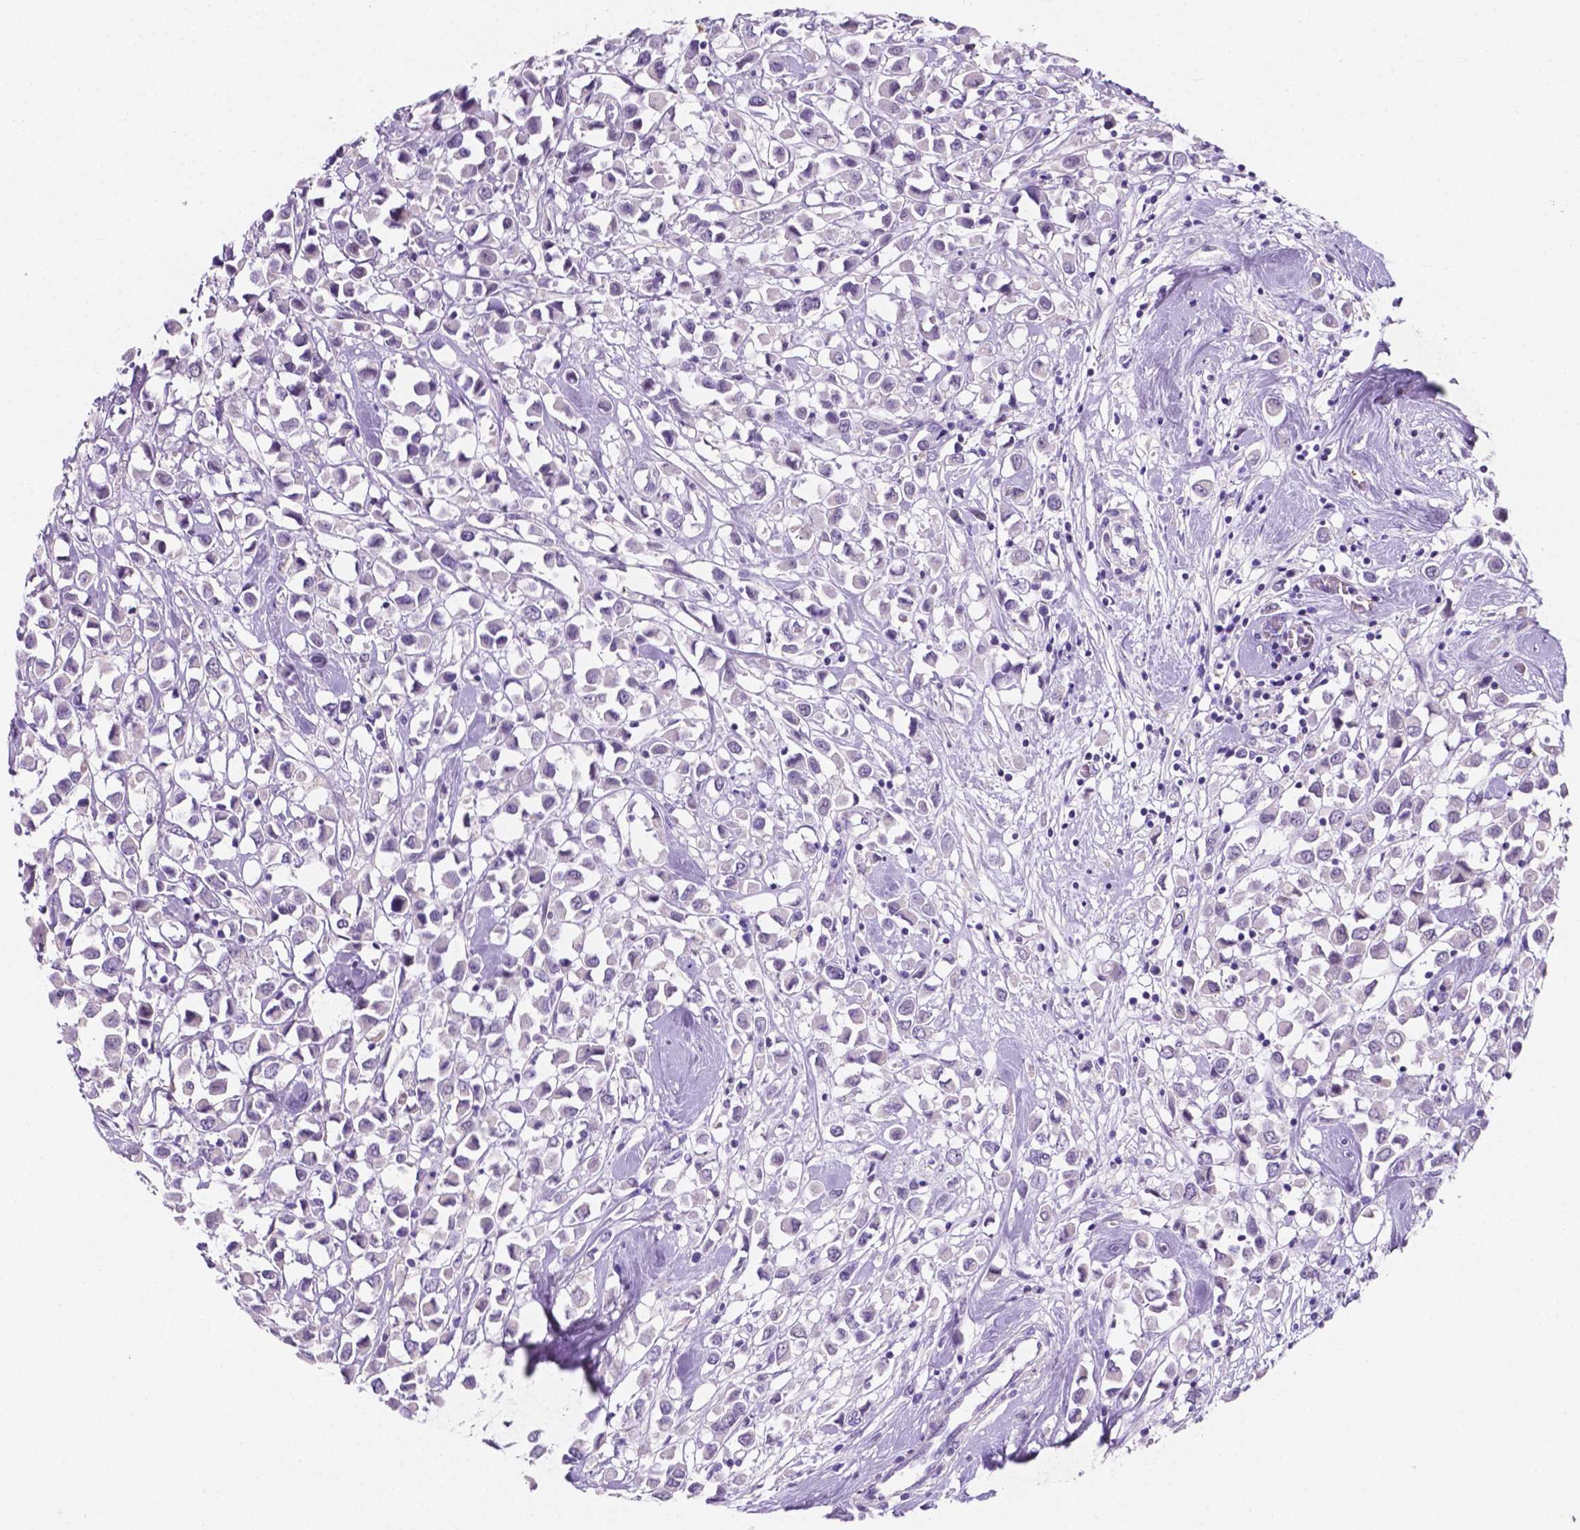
{"staining": {"intensity": "negative", "quantity": "none", "location": "none"}, "tissue": "breast cancer", "cell_type": "Tumor cells", "image_type": "cancer", "snomed": [{"axis": "morphology", "description": "Duct carcinoma"}, {"axis": "topography", "description": "Breast"}], "caption": "This is an immunohistochemistry histopathology image of human breast infiltrating ductal carcinoma. There is no expression in tumor cells.", "gene": "EBLN2", "patient": {"sex": "female", "age": 61}}